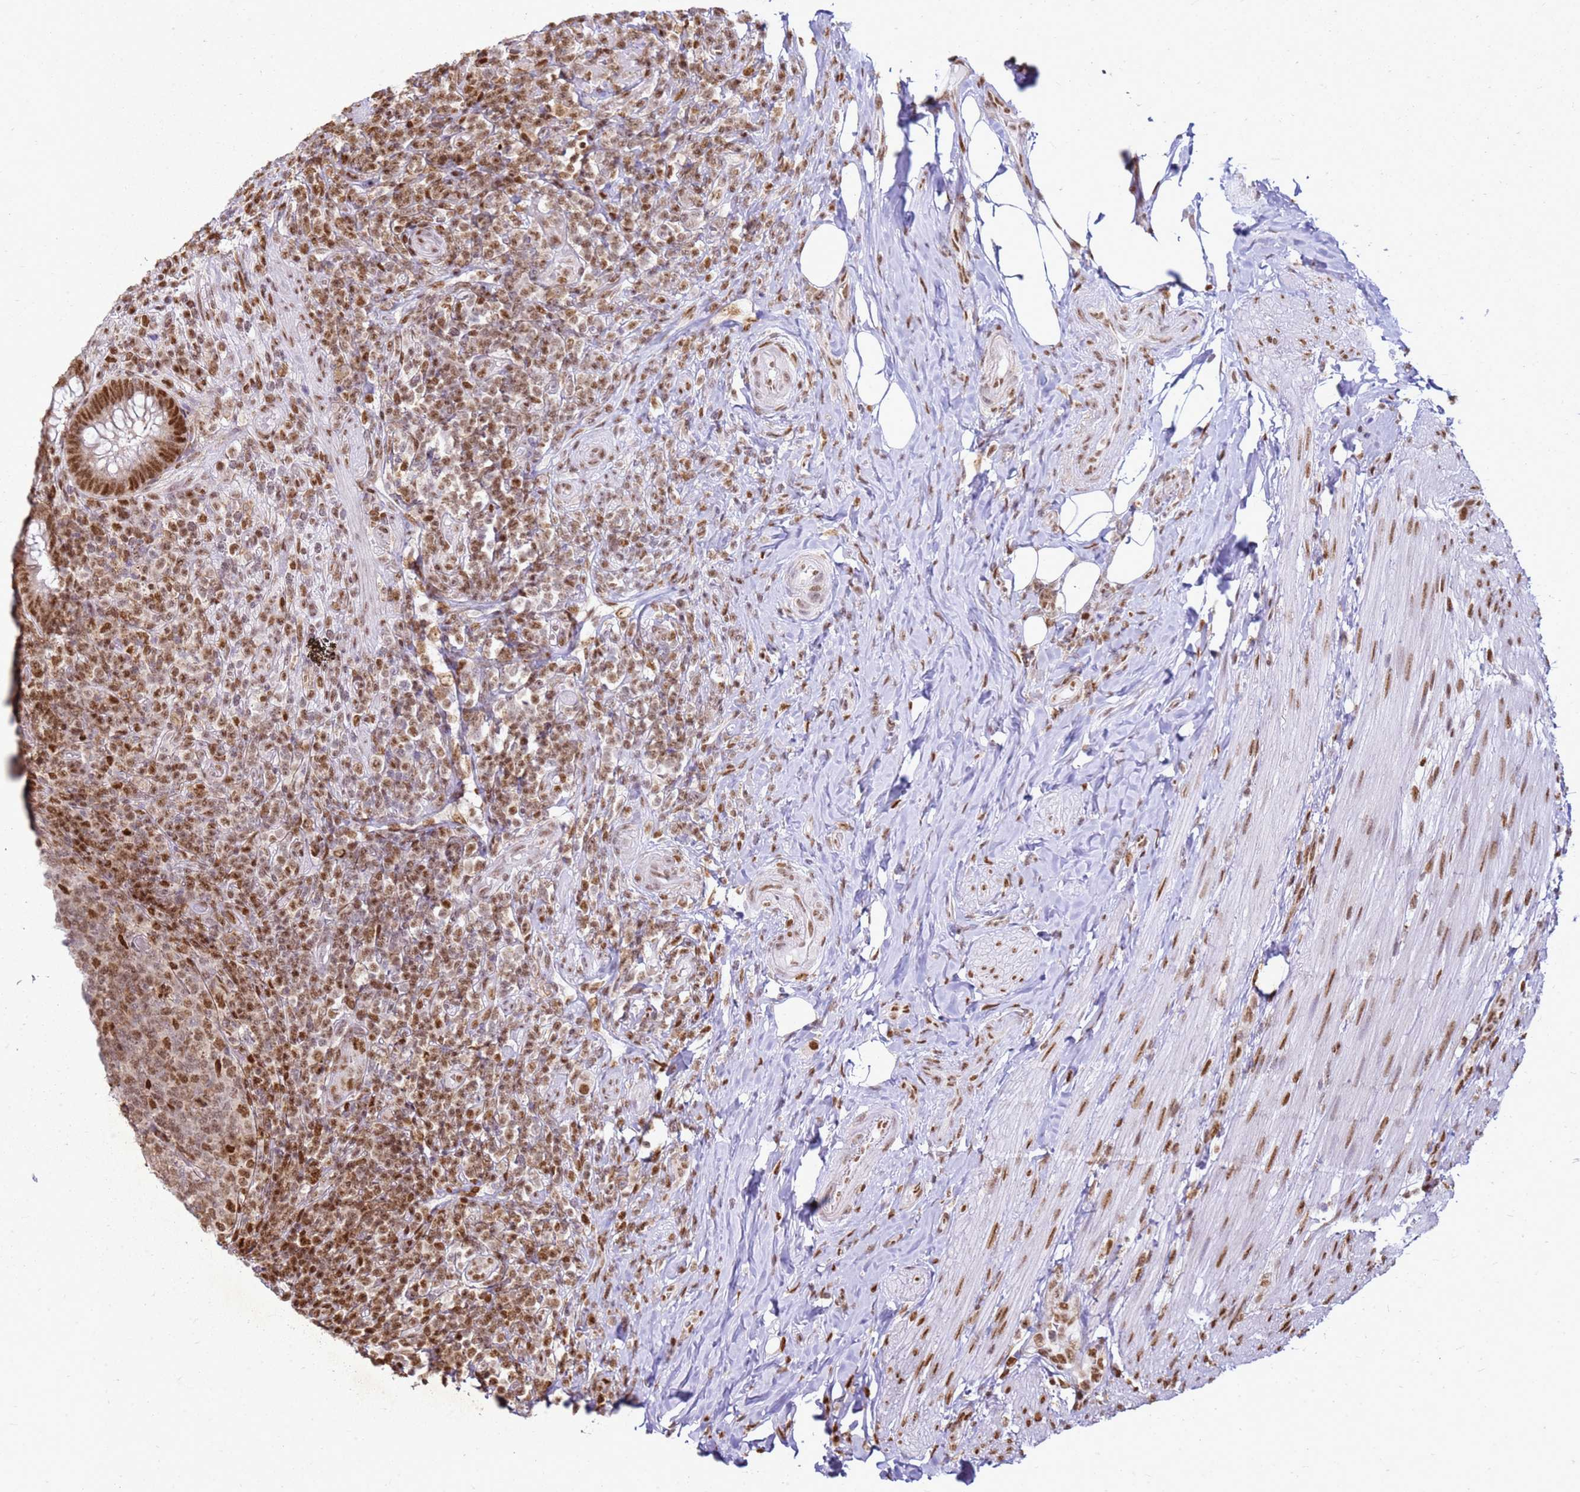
{"staining": {"intensity": "moderate", "quantity": ">75%", "location": "nuclear"}, "tissue": "appendix", "cell_type": "Glandular cells", "image_type": "normal", "snomed": [{"axis": "morphology", "description": "Normal tissue, NOS"}, {"axis": "topography", "description": "Appendix"}], "caption": "IHC of unremarkable appendix demonstrates medium levels of moderate nuclear positivity in approximately >75% of glandular cells. The staining was performed using DAB (3,3'-diaminobenzidine) to visualize the protein expression in brown, while the nuclei were stained in blue with hematoxylin (Magnification: 20x).", "gene": "APEX1", "patient": {"sex": "female", "age": 43}}